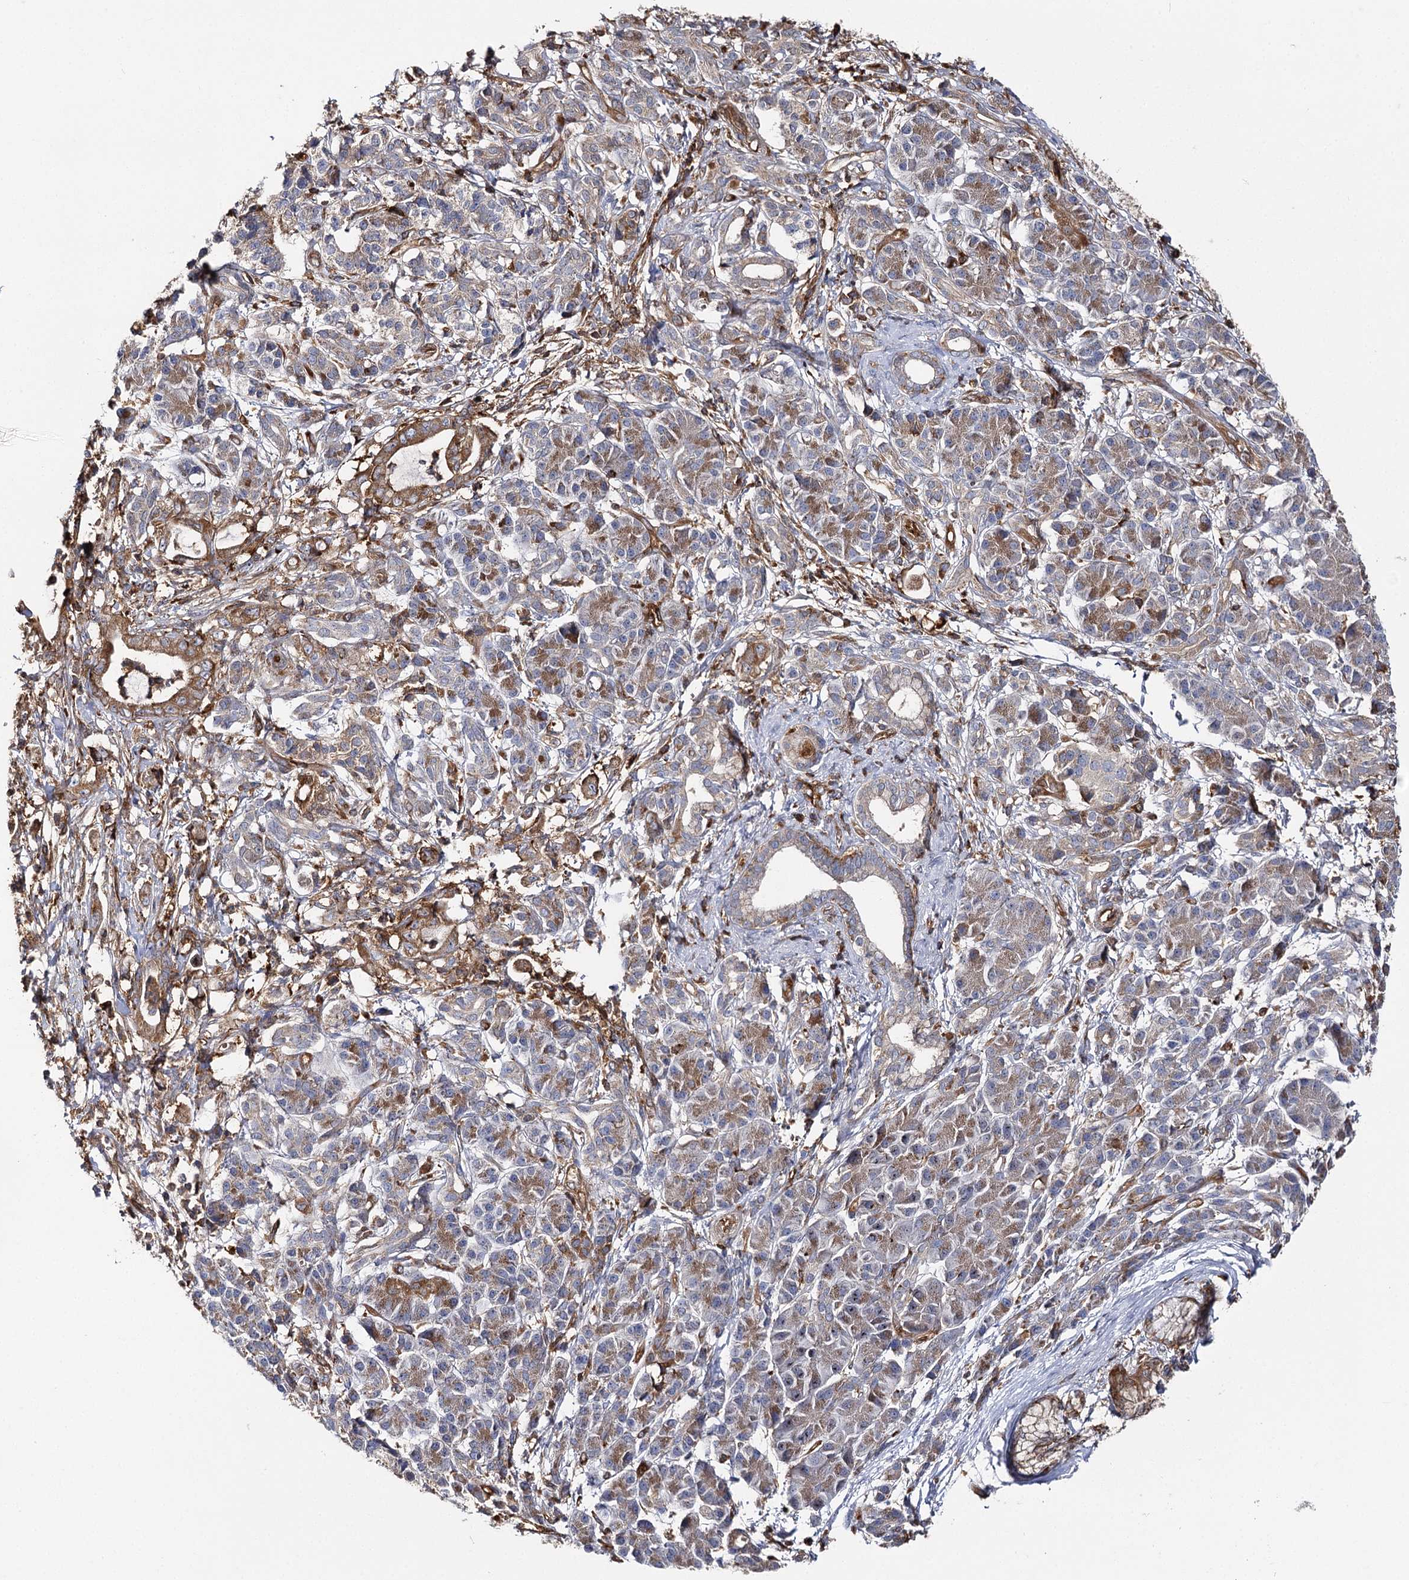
{"staining": {"intensity": "moderate", "quantity": "25%-75%", "location": "cytoplasmic/membranous"}, "tissue": "pancreatic cancer", "cell_type": "Tumor cells", "image_type": "cancer", "snomed": [{"axis": "morphology", "description": "Adenocarcinoma, NOS"}, {"axis": "topography", "description": "Pancreas"}], "caption": "Adenocarcinoma (pancreatic) tissue shows moderate cytoplasmic/membranous positivity in about 25%-75% of tumor cells", "gene": "SEC24B", "patient": {"sex": "female", "age": 55}}